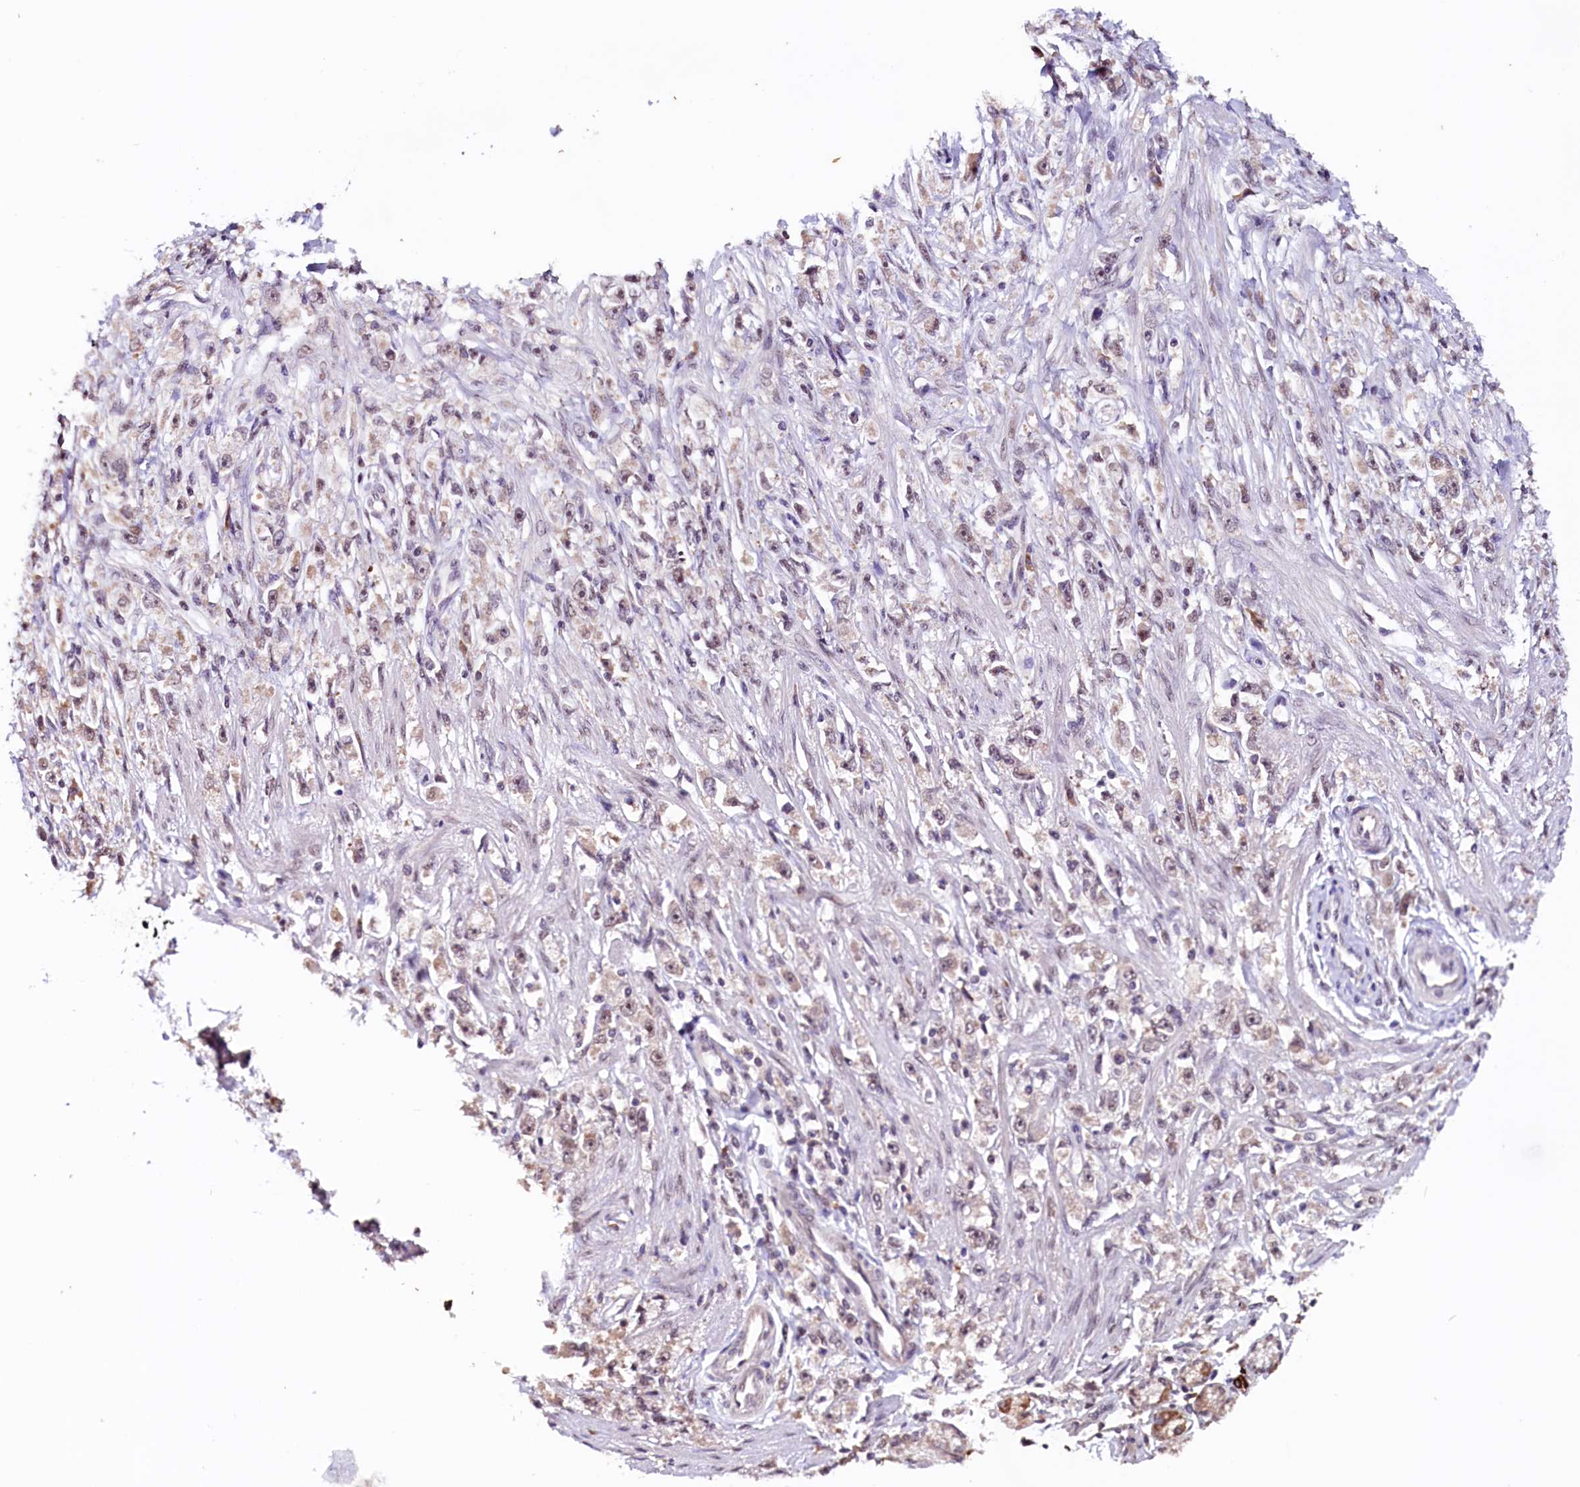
{"staining": {"intensity": "weak", "quantity": "25%-75%", "location": "nuclear"}, "tissue": "stomach cancer", "cell_type": "Tumor cells", "image_type": "cancer", "snomed": [{"axis": "morphology", "description": "Adenocarcinoma, NOS"}, {"axis": "topography", "description": "Stomach"}], "caption": "This histopathology image reveals immunohistochemistry (IHC) staining of stomach cancer (adenocarcinoma), with low weak nuclear staining in approximately 25%-75% of tumor cells.", "gene": "RNMT", "patient": {"sex": "female", "age": 59}}